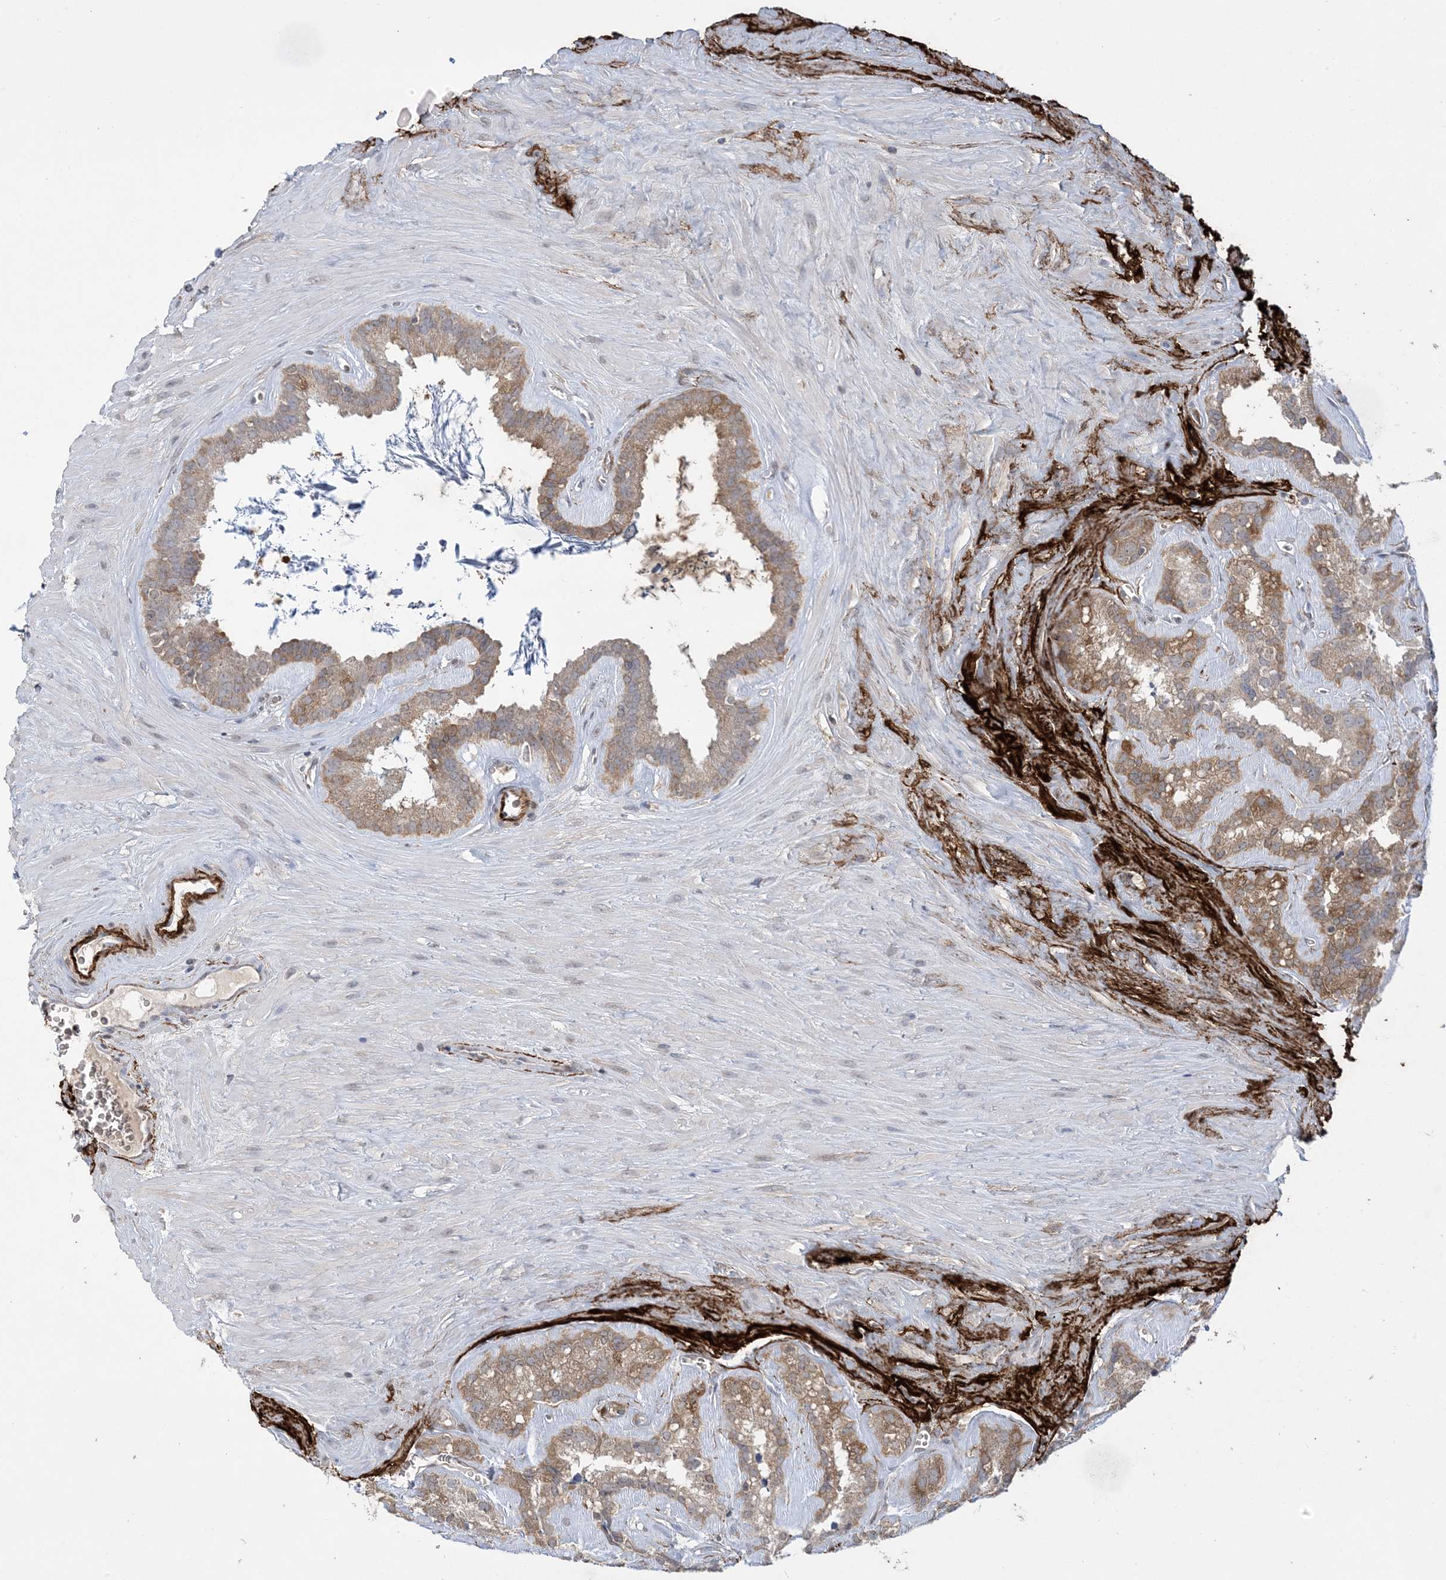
{"staining": {"intensity": "moderate", "quantity": ">75%", "location": "cytoplasmic/membranous"}, "tissue": "seminal vesicle", "cell_type": "Glandular cells", "image_type": "normal", "snomed": [{"axis": "morphology", "description": "Normal tissue, NOS"}, {"axis": "topography", "description": "Prostate"}, {"axis": "topography", "description": "Seminal veicle"}], "caption": "This is an image of immunohistochemistry (IHC) staining of unremarkable seminal vesicle, which shows moderate staining in the cytoplasmic/membranous of glandular cells.", "gene": "XRN1", "patient": {"sex": "male", "age": 59}}